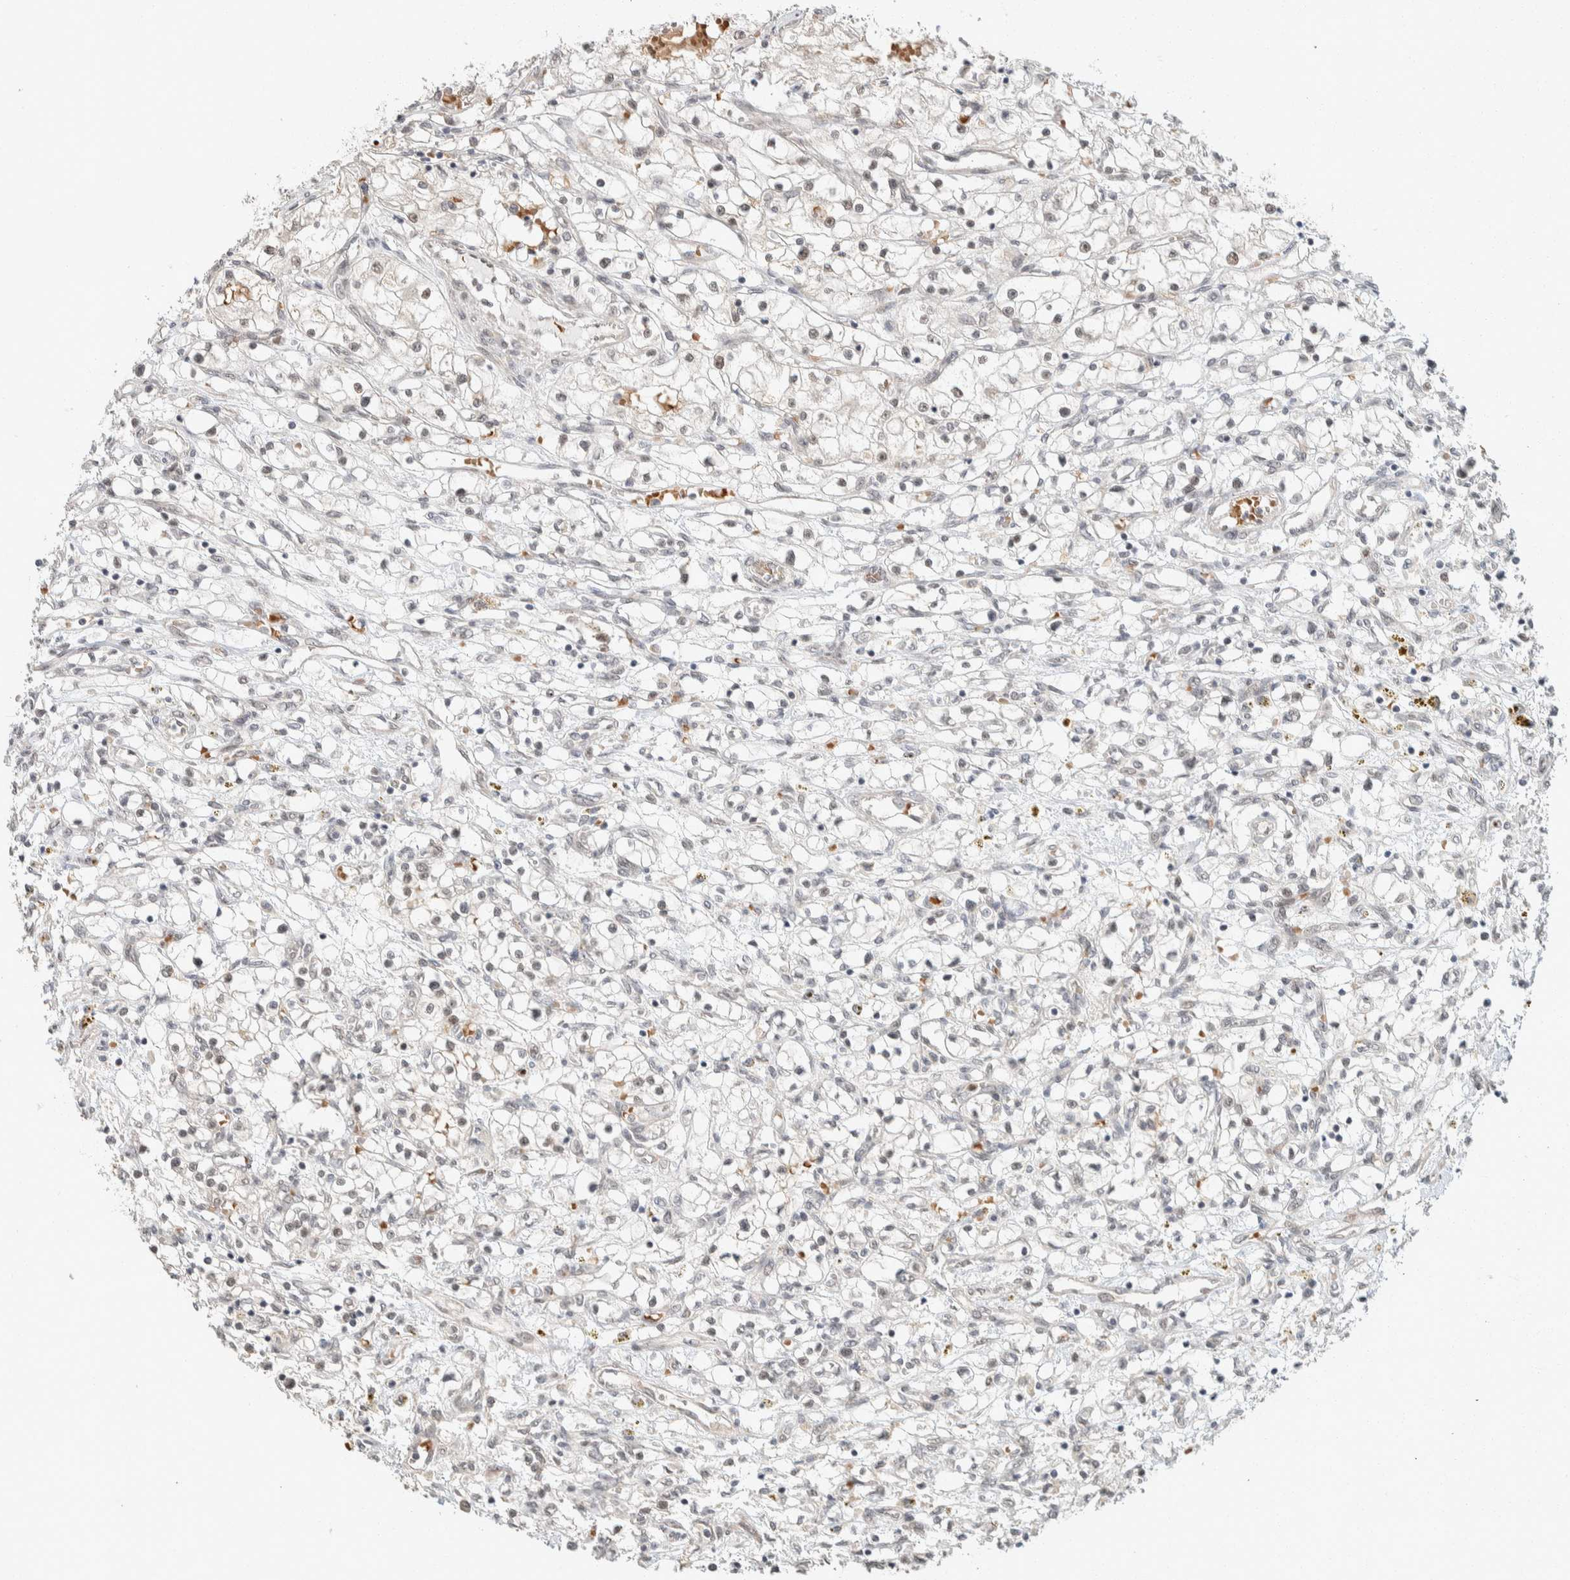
{"staining": {"intensity": "negative", "quantity": "none", "location": "none"}, "tissue": "renal cancer", "cell_type": "Tumor cells", "image_type": "cancer", "snomed": [{"axis": "morphology", "description": "Adenocarcinoma, NOS"}, {"axis": "topography", "description": "Kidney"}], "caption": "Renal adenocarcinoma was stained to show a protein in brown. There is no significant positivity in tumor cells.", "gene": "ZBTB2", "patient": {"sex": "male", "age": 68}}